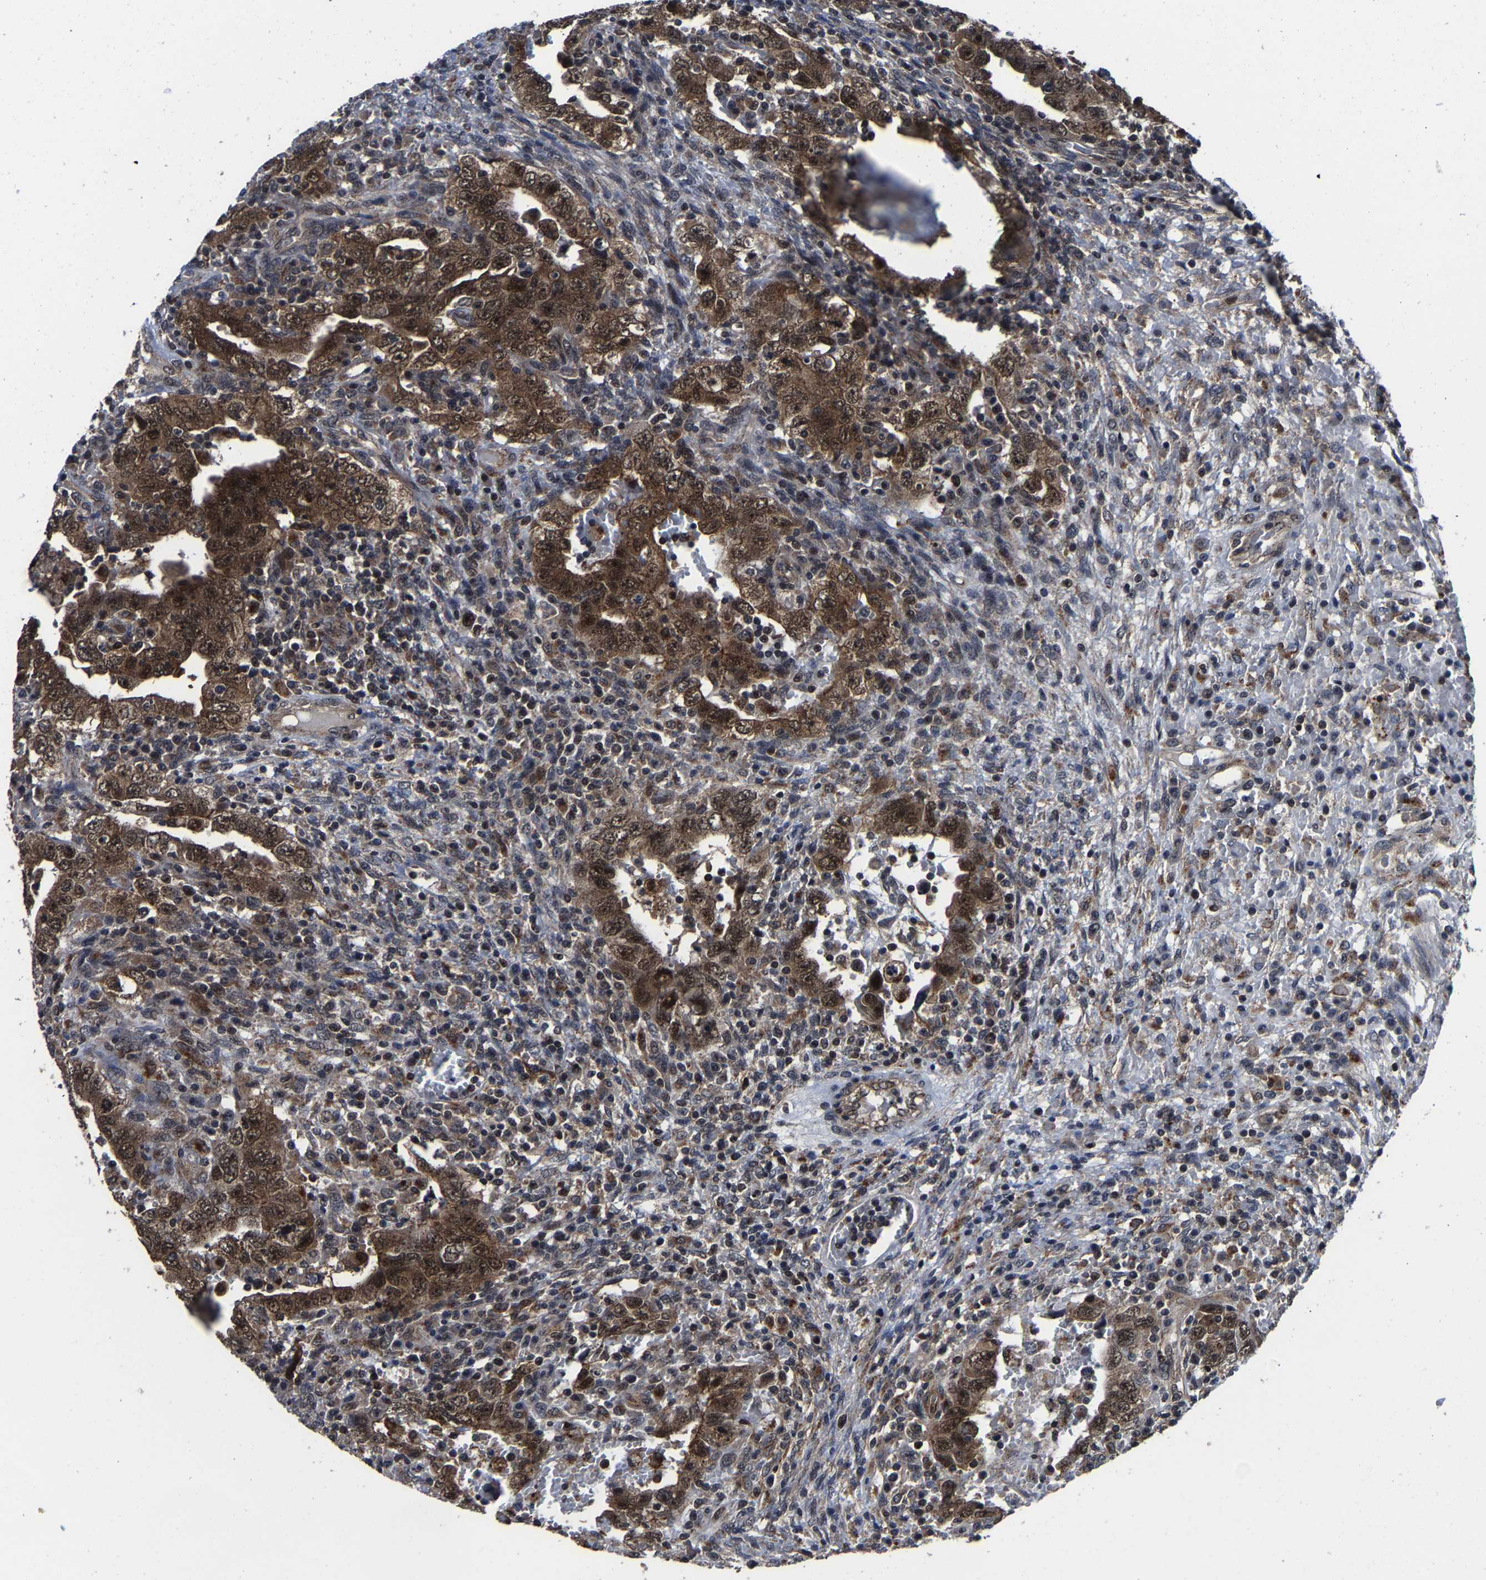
{"staining": {"intensity": "strong", "quantity": ">75%", "location": "cytoplasmic/membranous,nuclear"}, "tissue": "testis cancer", "cell_type": "Tumor cells", "image_type": "cancer", "snomed": [{"axis": "morphology", "description": "Carcinoma, Embryonal, NOS"}, {"axis": "topography", "description": "Testis"}], "caption": "Immunohistochemical staining of human testis embryonal carcinoma shows high levels of strong cytoplasmic/membranous and nuclear positivity in about >75% of tumor cells. (Brightfield microscopy of DAB IHC at high magnification).", "gene": "ZCCHC7", "patient": {"sex": "male", "age": 26}}